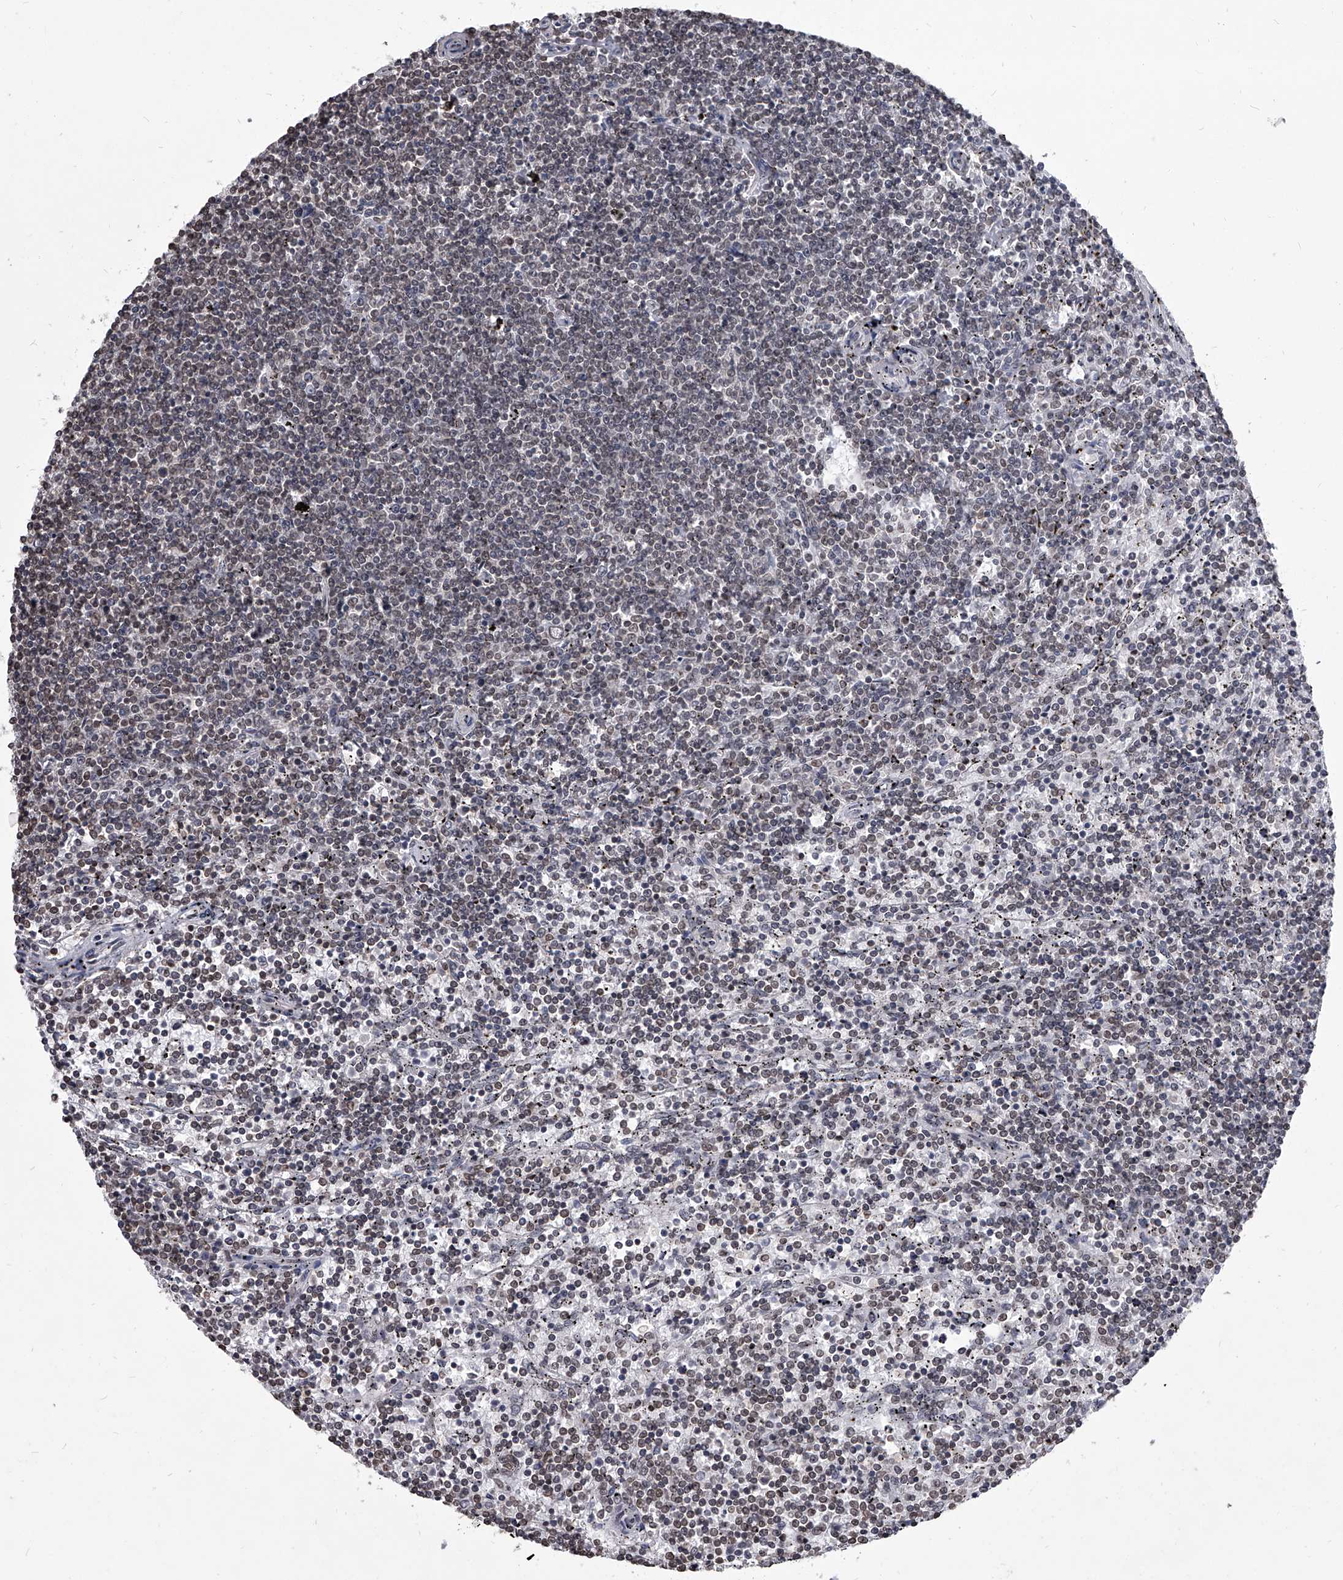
{"staining": {"intensity": "weak", "quantity": "<25%", "location": "nuclear"}, "tissue": "lymphoma", "cell_type": "Tumor cells", "image_type": "cancer", "snomed": [{"axis": "morphology", "description": "Malignant lymphoma, non-Hodgkin's type, Low grade"}, {"axis": "topography", "description": "Spleen"}], "caption": "Immunohistochemistry image of lymphoma stained for a protein (brown), which demonstrates no expression in tumor cells.", "gene": "PPIL4", "patient": {"sex": "female", "age": 50}}